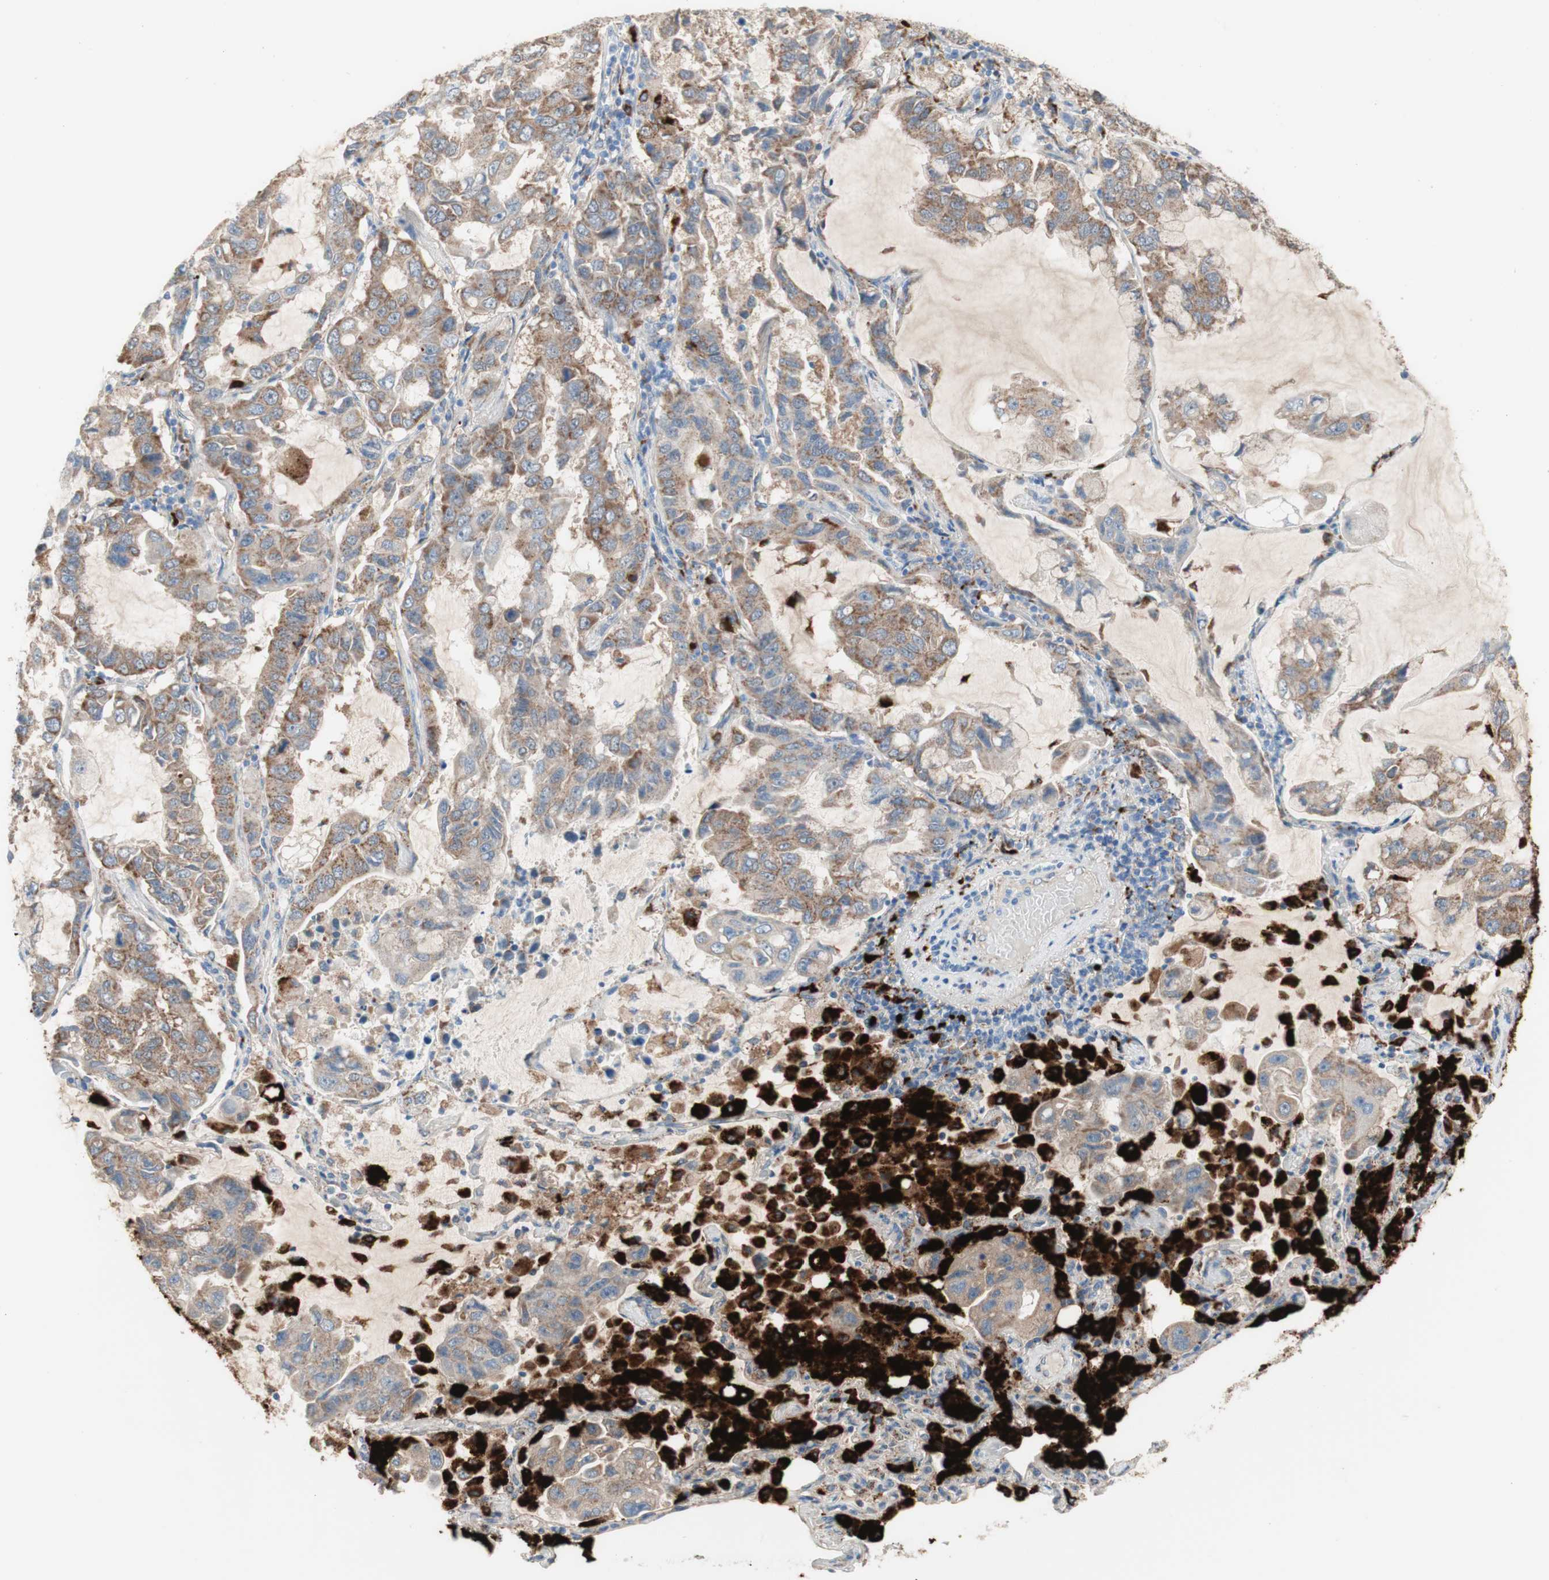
{"staining": {"intensity": "moderate", "quantity": "25%-75%", "location": "cytoplasmic/membranous"}, "tissue": "lung cancer", "cell_type": "Tumor cells", "image_type": "cancer", "snomed": [{"axis": "morphology", "description": "Adenocarcinoma, NOS"}, {"axis": "topography", "description": "Lung"}], "caption": "Immunohistochemical staining of human lung adenocarcinoma reveals medium levels of moderate cytoplasmic/membranous protein staining in approximately 25%-75% of tumor cells.", "gene": "URB2", "patient": {"sex": "male", "age": 64}}